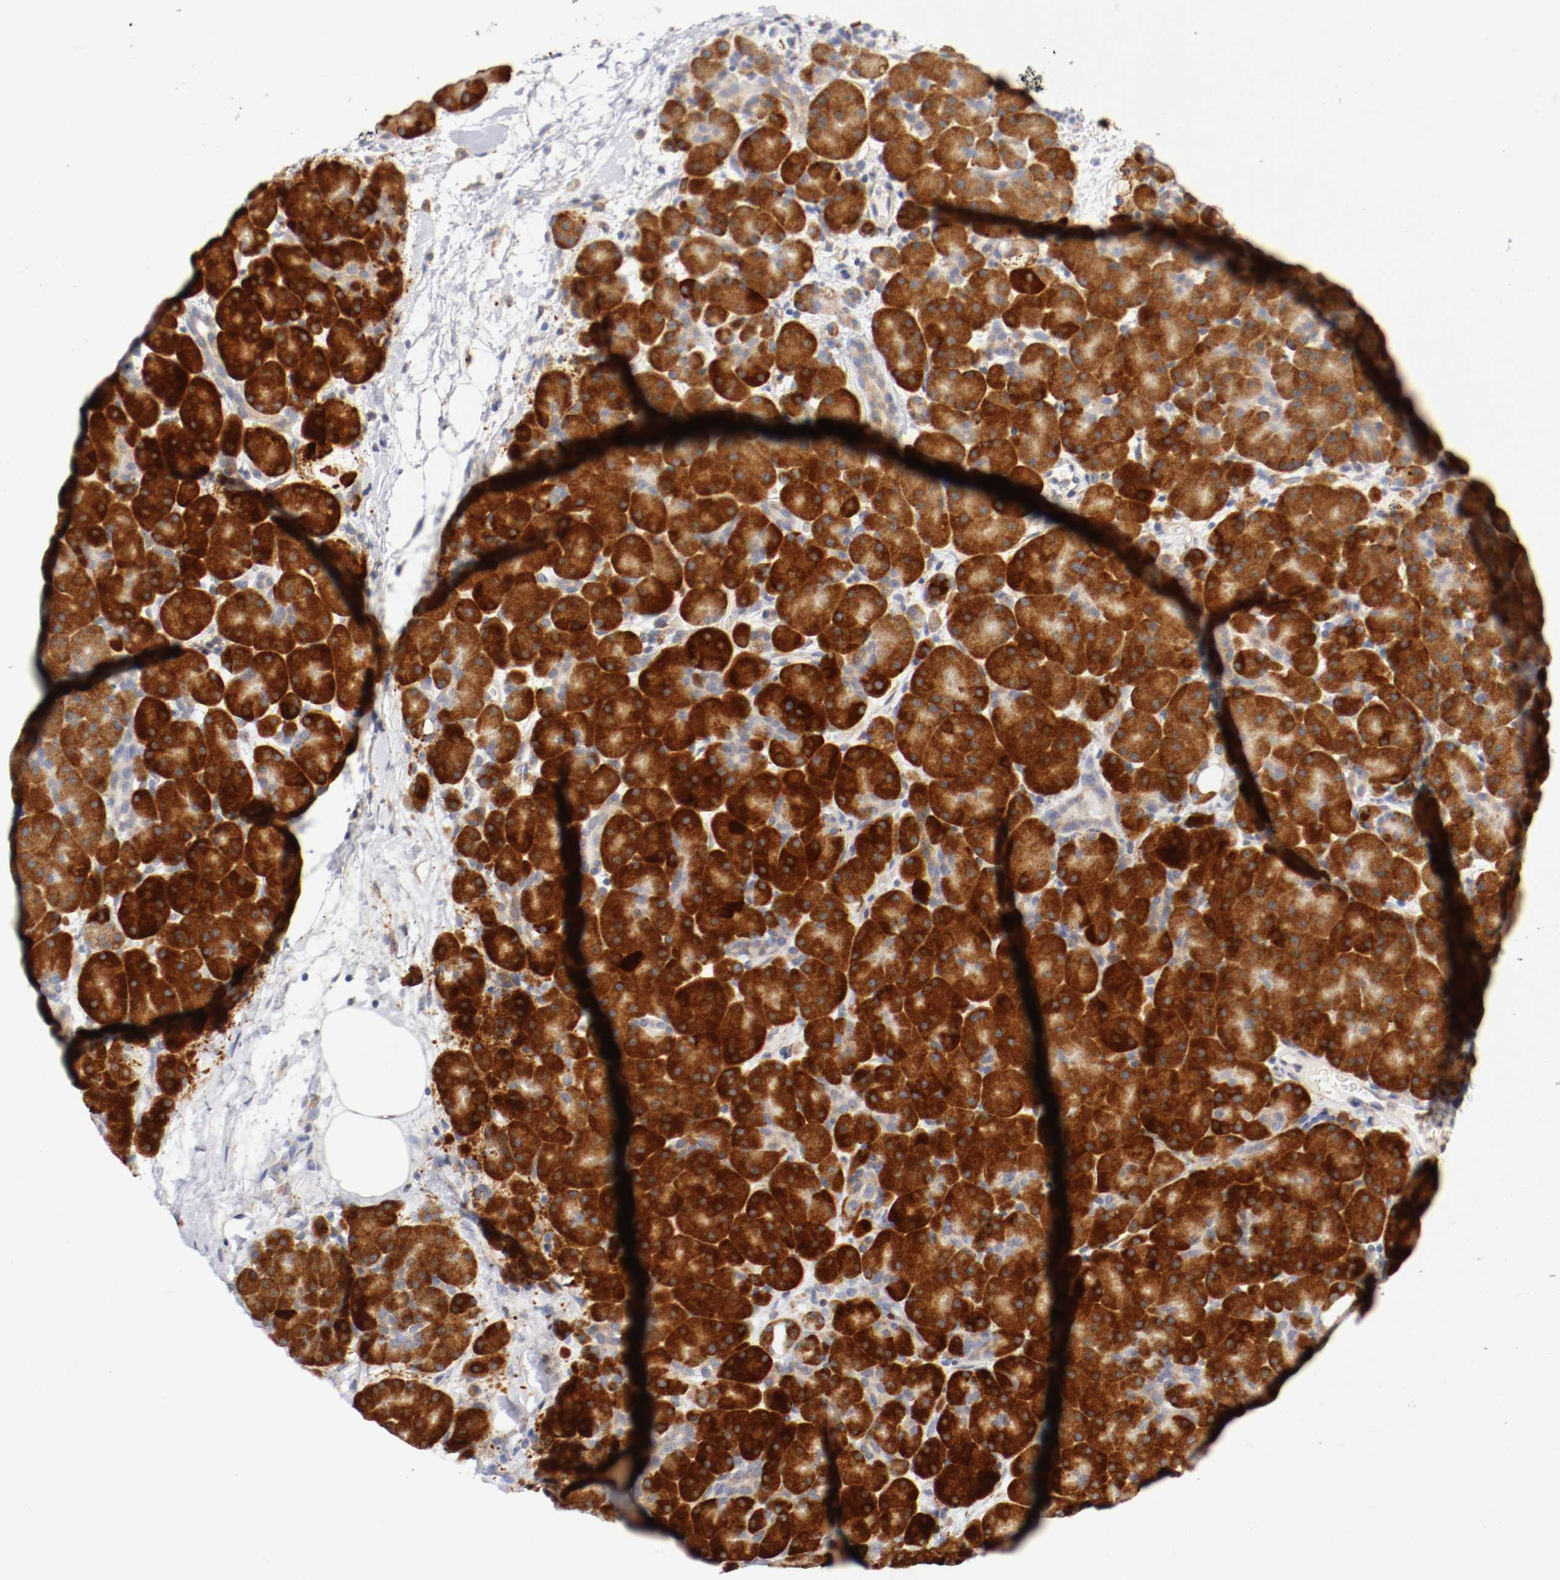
{"staining": {"intensity": "strong", "quantity": ">75%", "location": "cytoplasmic/membranous"}, "tissue": "pancreas", "cell_type": "Exocrine glandular cells", "image_type": "normal", "snomed": [{"axis": "morphology", "description": "Normal tissue, NOS"}, {"axis": "topography", "description": "Pancreas"}], "caption": "Protein expression analysis of unremarkable pancreas shows strong cytoplasmic/membranous positivity in about >75% of exocrine glandular cells.", "gene": "TRAF2", "patient": {"sex": "male", "age": 66}}